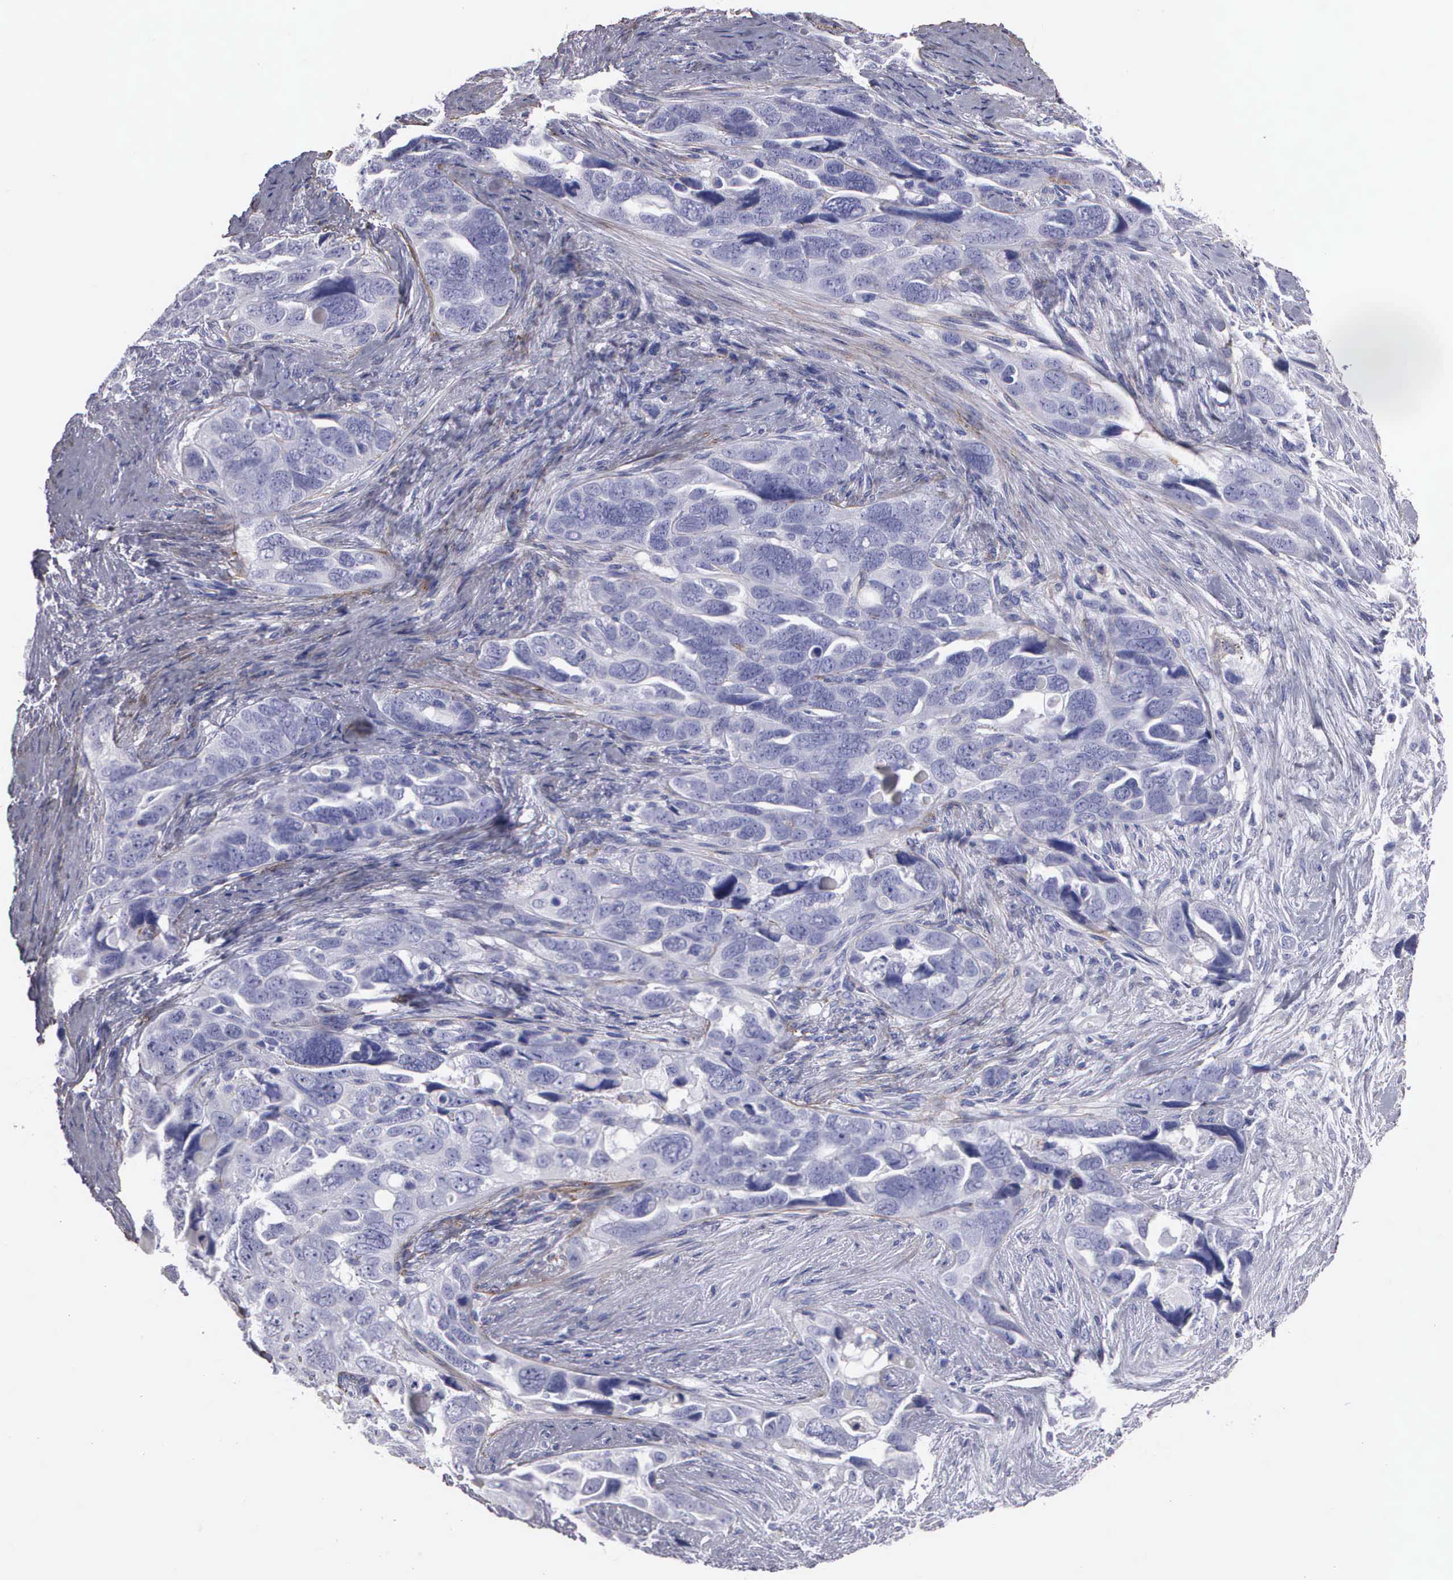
{"staining": {"intensity": "negative", "quantity": "none", "location": "none"}, "tissue": "ovarian cancer", "cell_type": "Tumor cells", "image_type": "cancer", "snomed": [{"axis": "morphology", "description": "Cystadenocarcinoma, serous, NOS"}, {"axis": "topography", "description": "Ovary"}], "caption": "An immunohistochemistry photomicrograph of ovarian cancer (serous cystadenocarcinoma) is shown. There is no staining in tumor cells of ovarian cancer (serous cystadenocarcinoma).", "gene": "FBLN5", "patient": {"sex": "female", "age": 63}}